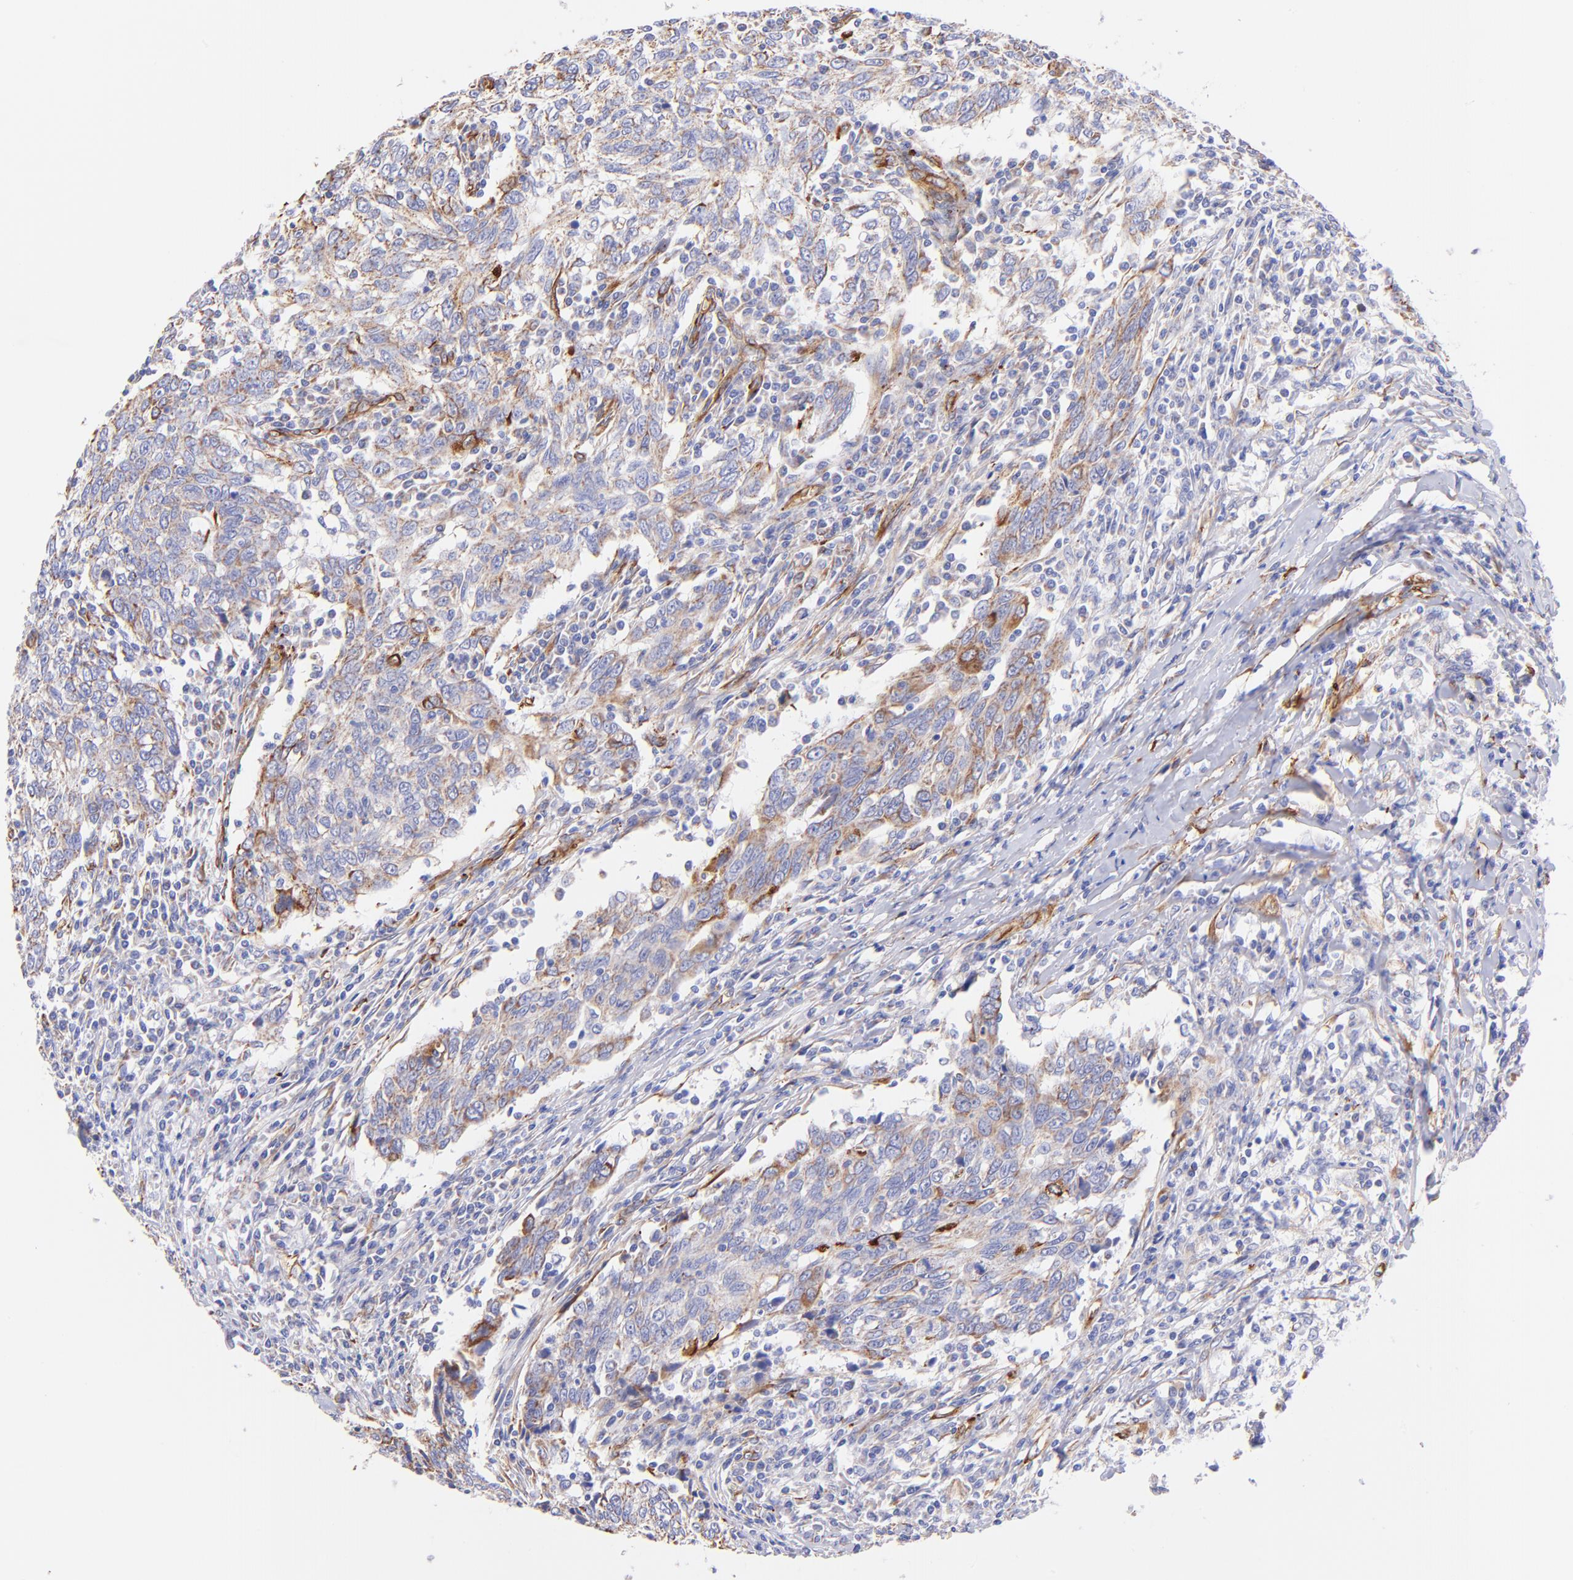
{"staining": {"intensity": "moderate", "quantity": "25%-75%", "location": "cytoplasmic/membranous"}, "tissue": "breast cancer", "cell_type": "Tumor cells", "image_type": "cancer", "snomed": [{"axis": "morphology", "description": "Duct carcinoma"}, {"axis": "topography", "description": "Breast"}], "caption": "The histopathology image reveals staining of breast cancer (intraductal carcinoma), revealing moderate cytoplasmic/membranous protein positivity (brown color) within tumor cells.", "gene": "SPARC", "patient": {"sex": "female", "age": 50}}